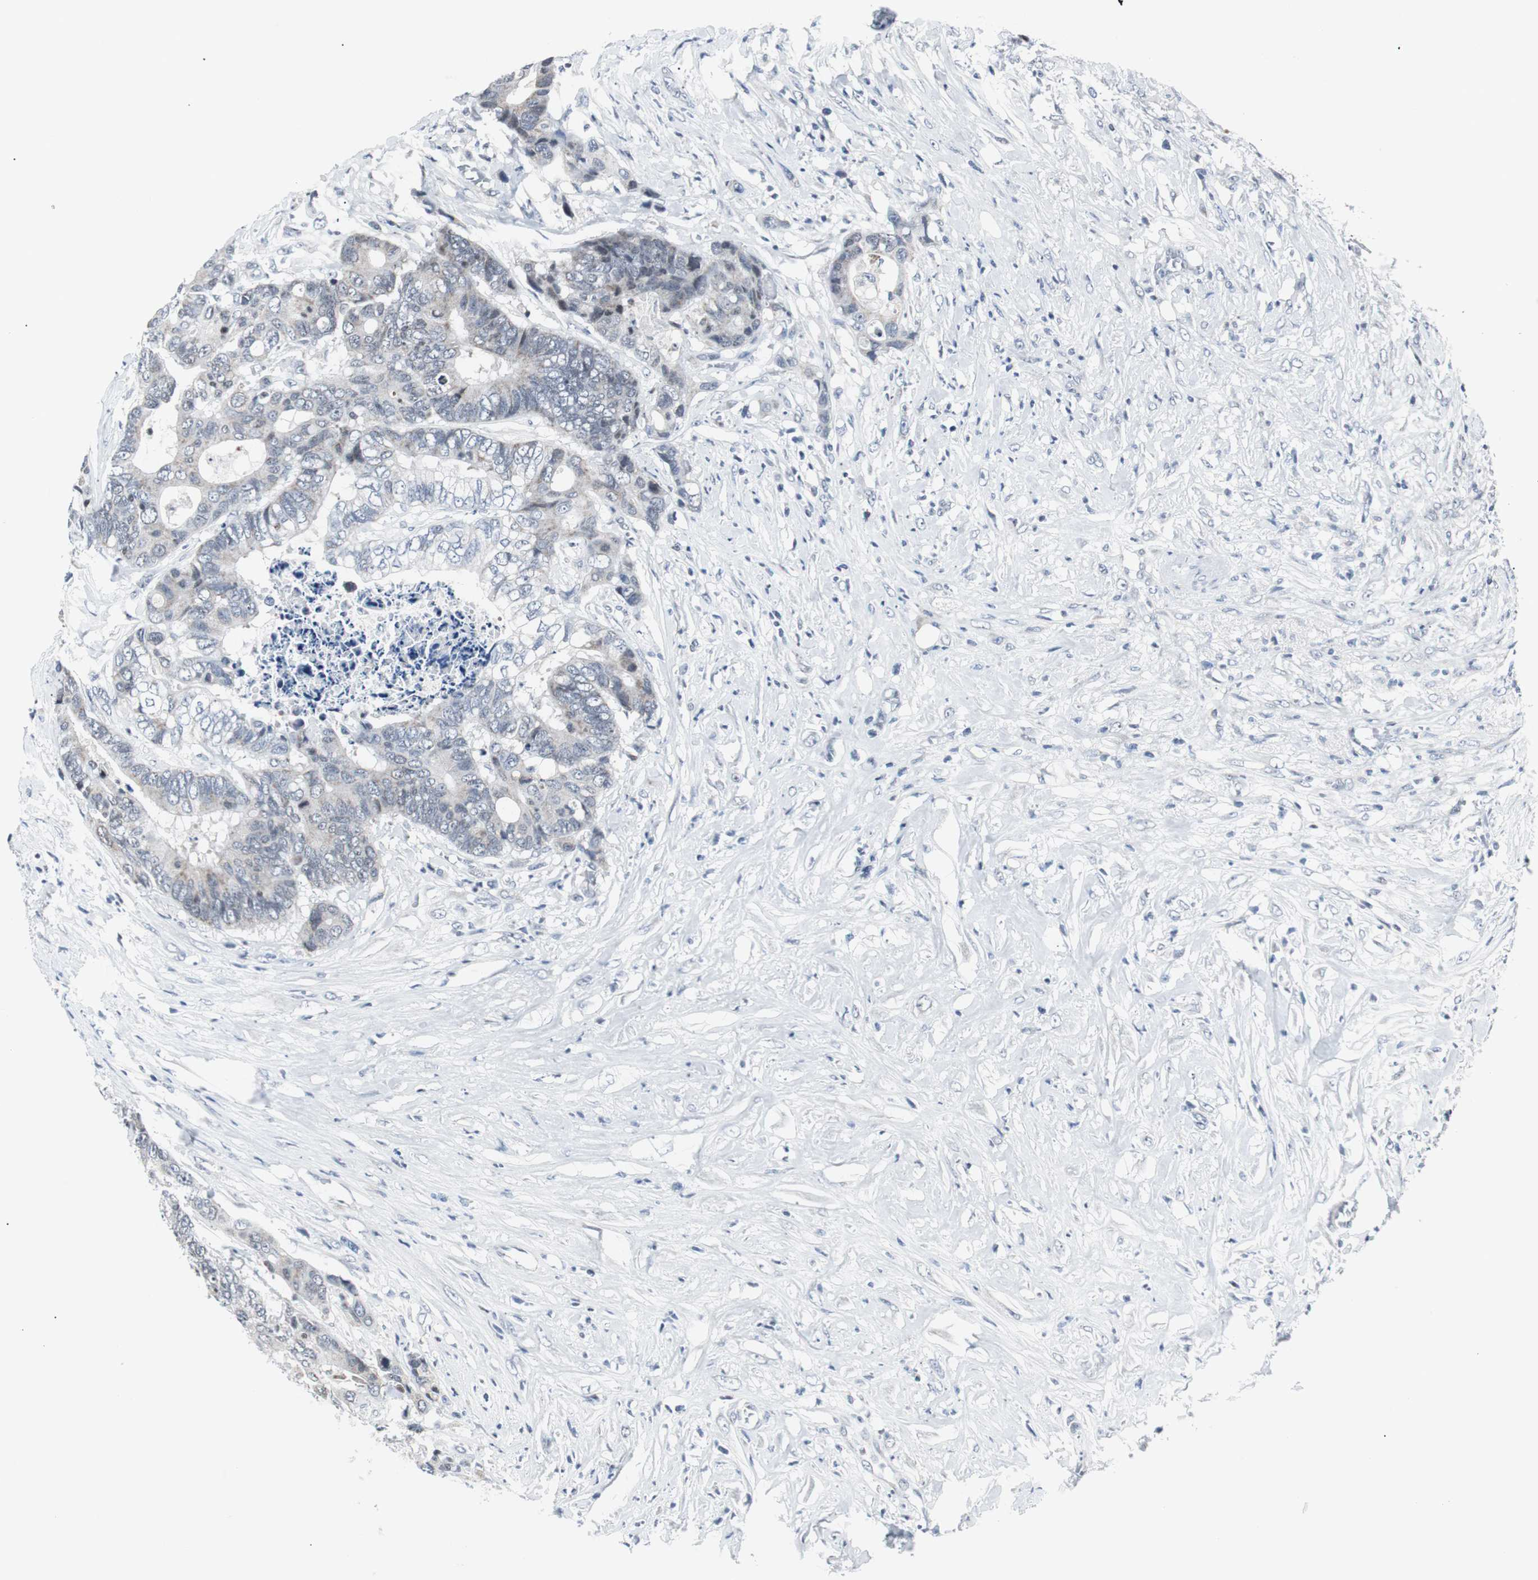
{"staining": {"intensity": "weak", "quantity": "<25%", "location": "nuclear"}, "tissue": "colorectal cancer", "cell_type": "Tumor cells", "image_type": "cancer", "snomed": [{"axis": "morphology", "description": "Adenocarcinoma, NOS"}, {"axis": "topography", "description": "Rectum"}], "caption": "Micrograph shows no significant protein staining in tumor cells of colorectal adenocarcinoma.", "gene": "MTA1", "patient": {"sex": "male", "age": 55}}